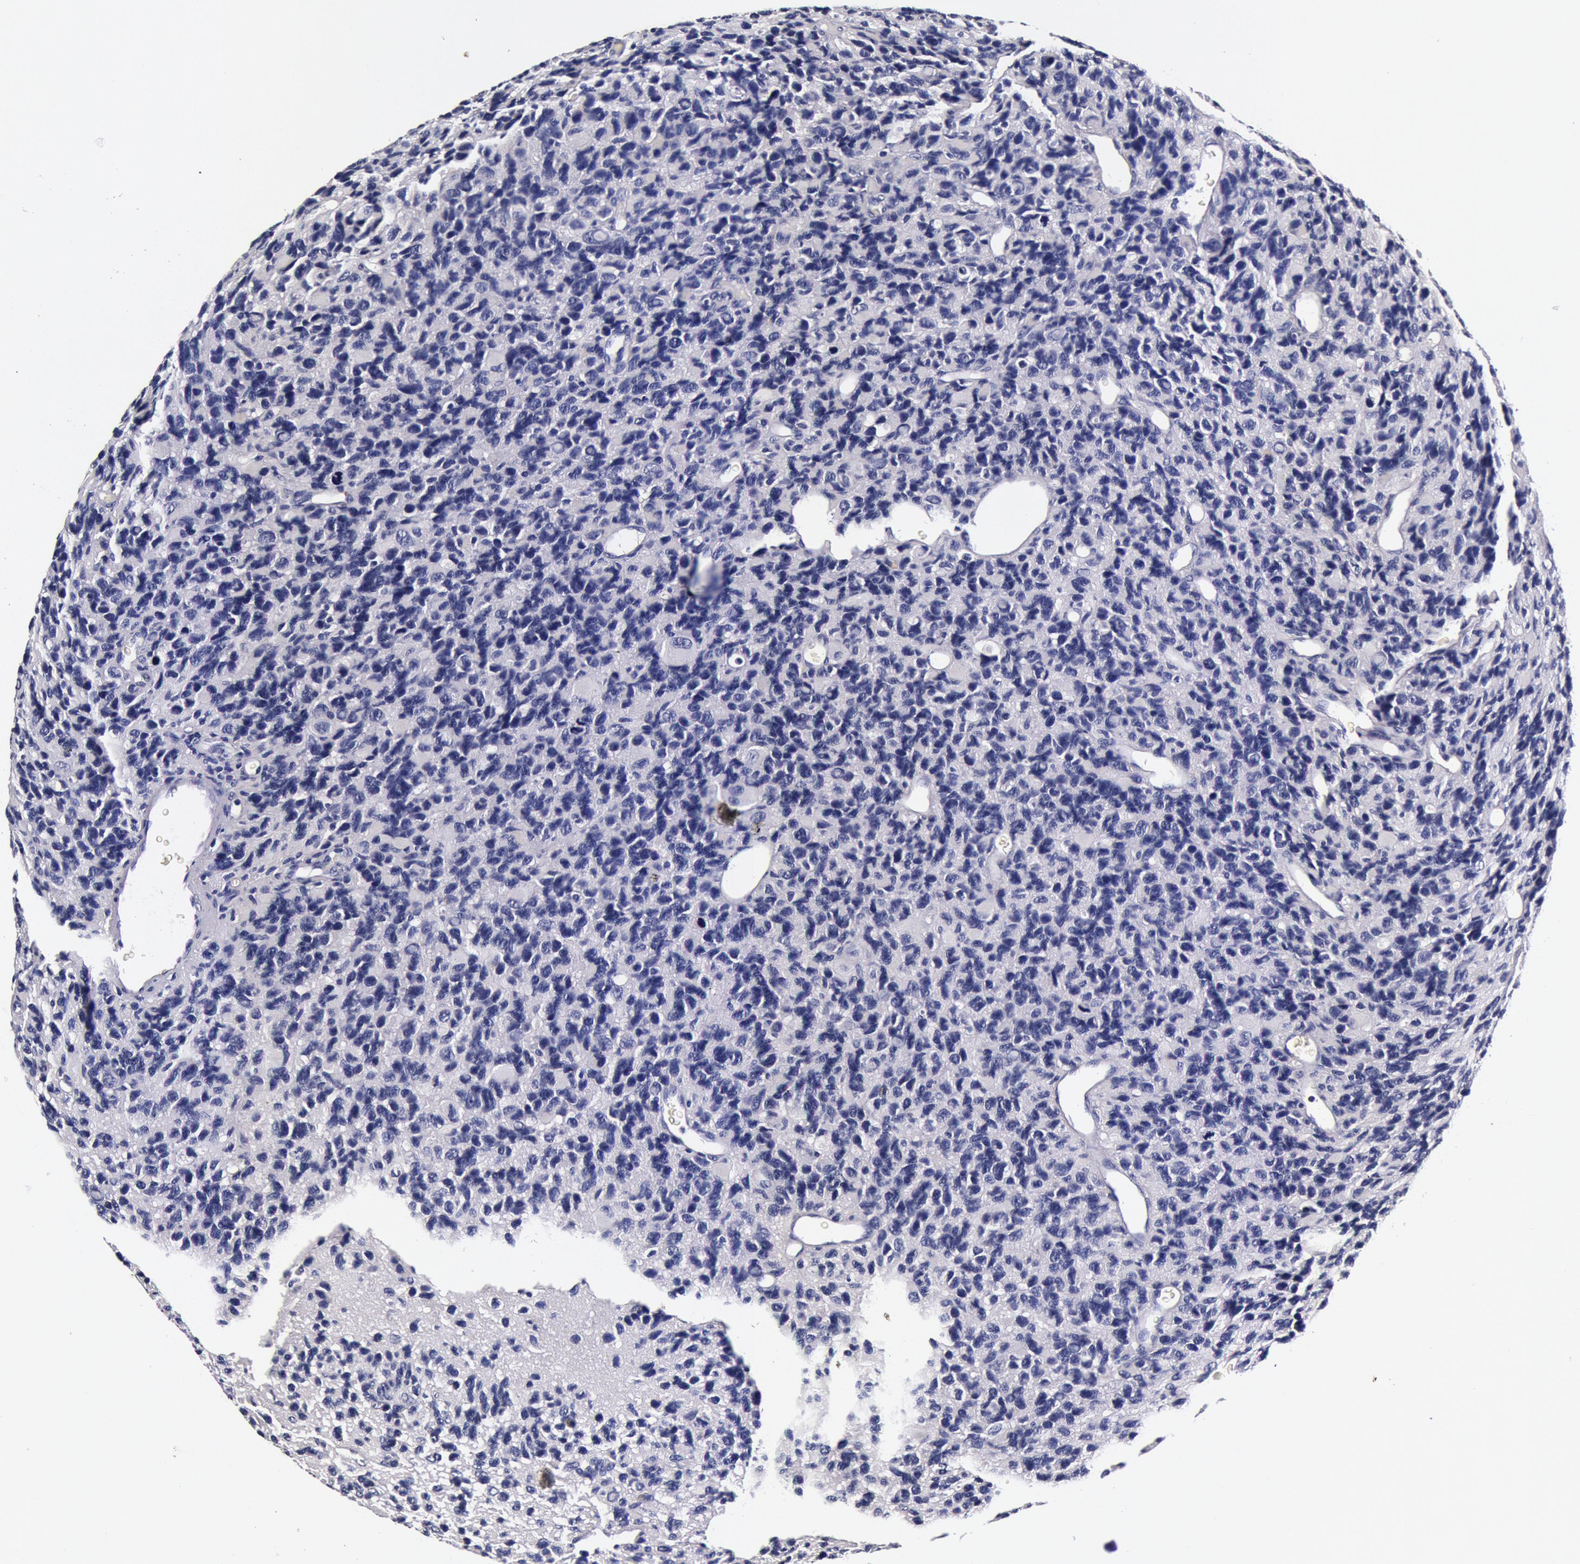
{"staining": {"intensity": "negative", "quantity": "none", "location": "none"}, "tissue": "glioma", "cell_type": "Tumor cells", "image_type": "cancer", "snomed": [{"axis": "morphology", "description": "Glioma, malignant, High grade"}, {"axis": "topography", "description": "Brain"}], "caption": "There is no significant staining in tumor cells of malignant glioma (high-grade).", "gene": "CCDC22", "patient": {"sex": "male", "age": 77}}